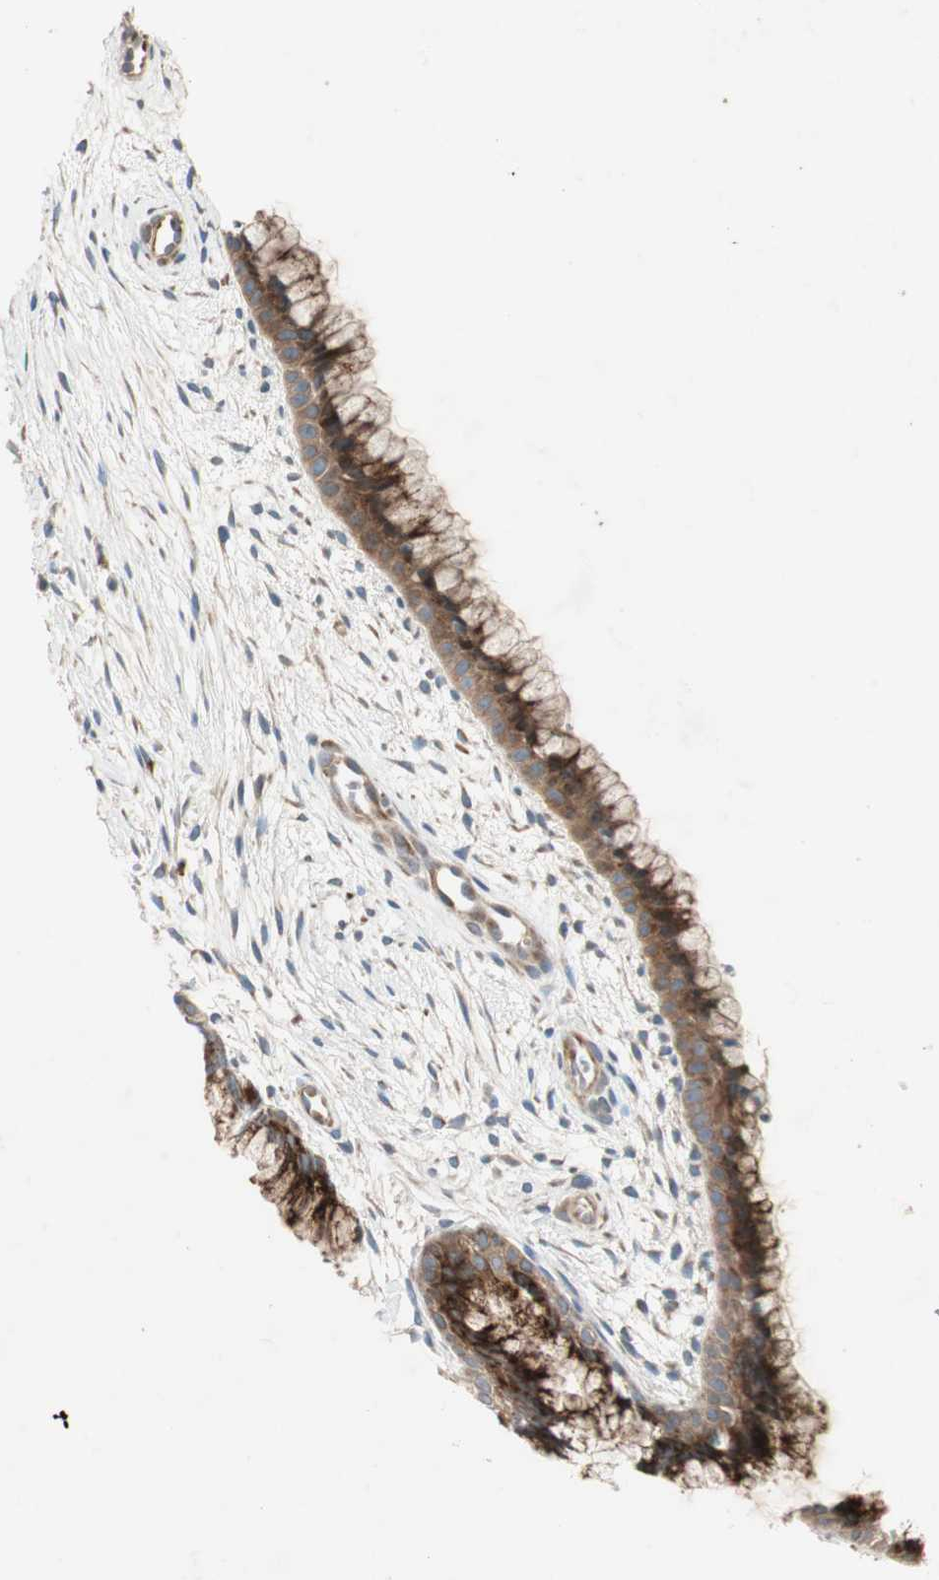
{"staining": {"intensity": "strong", "quantity": ">75%", "location": "cytoplasmic/membranous"}, "tissue": "cervix", "cell_type": "Glandular cells", "image_type": "normal", "snomed": [{"axis": "morphology", "description": "Normal tissue, NOS"}, {"axis": "topography", "description": "Cervix"}], "caption": "A brown stain labels strong cytoplasmic/membranous staining of a protein in glandular cells of normal cervix.", "gene": "APOO", "patient": {"sex": "female", "age": 39}}